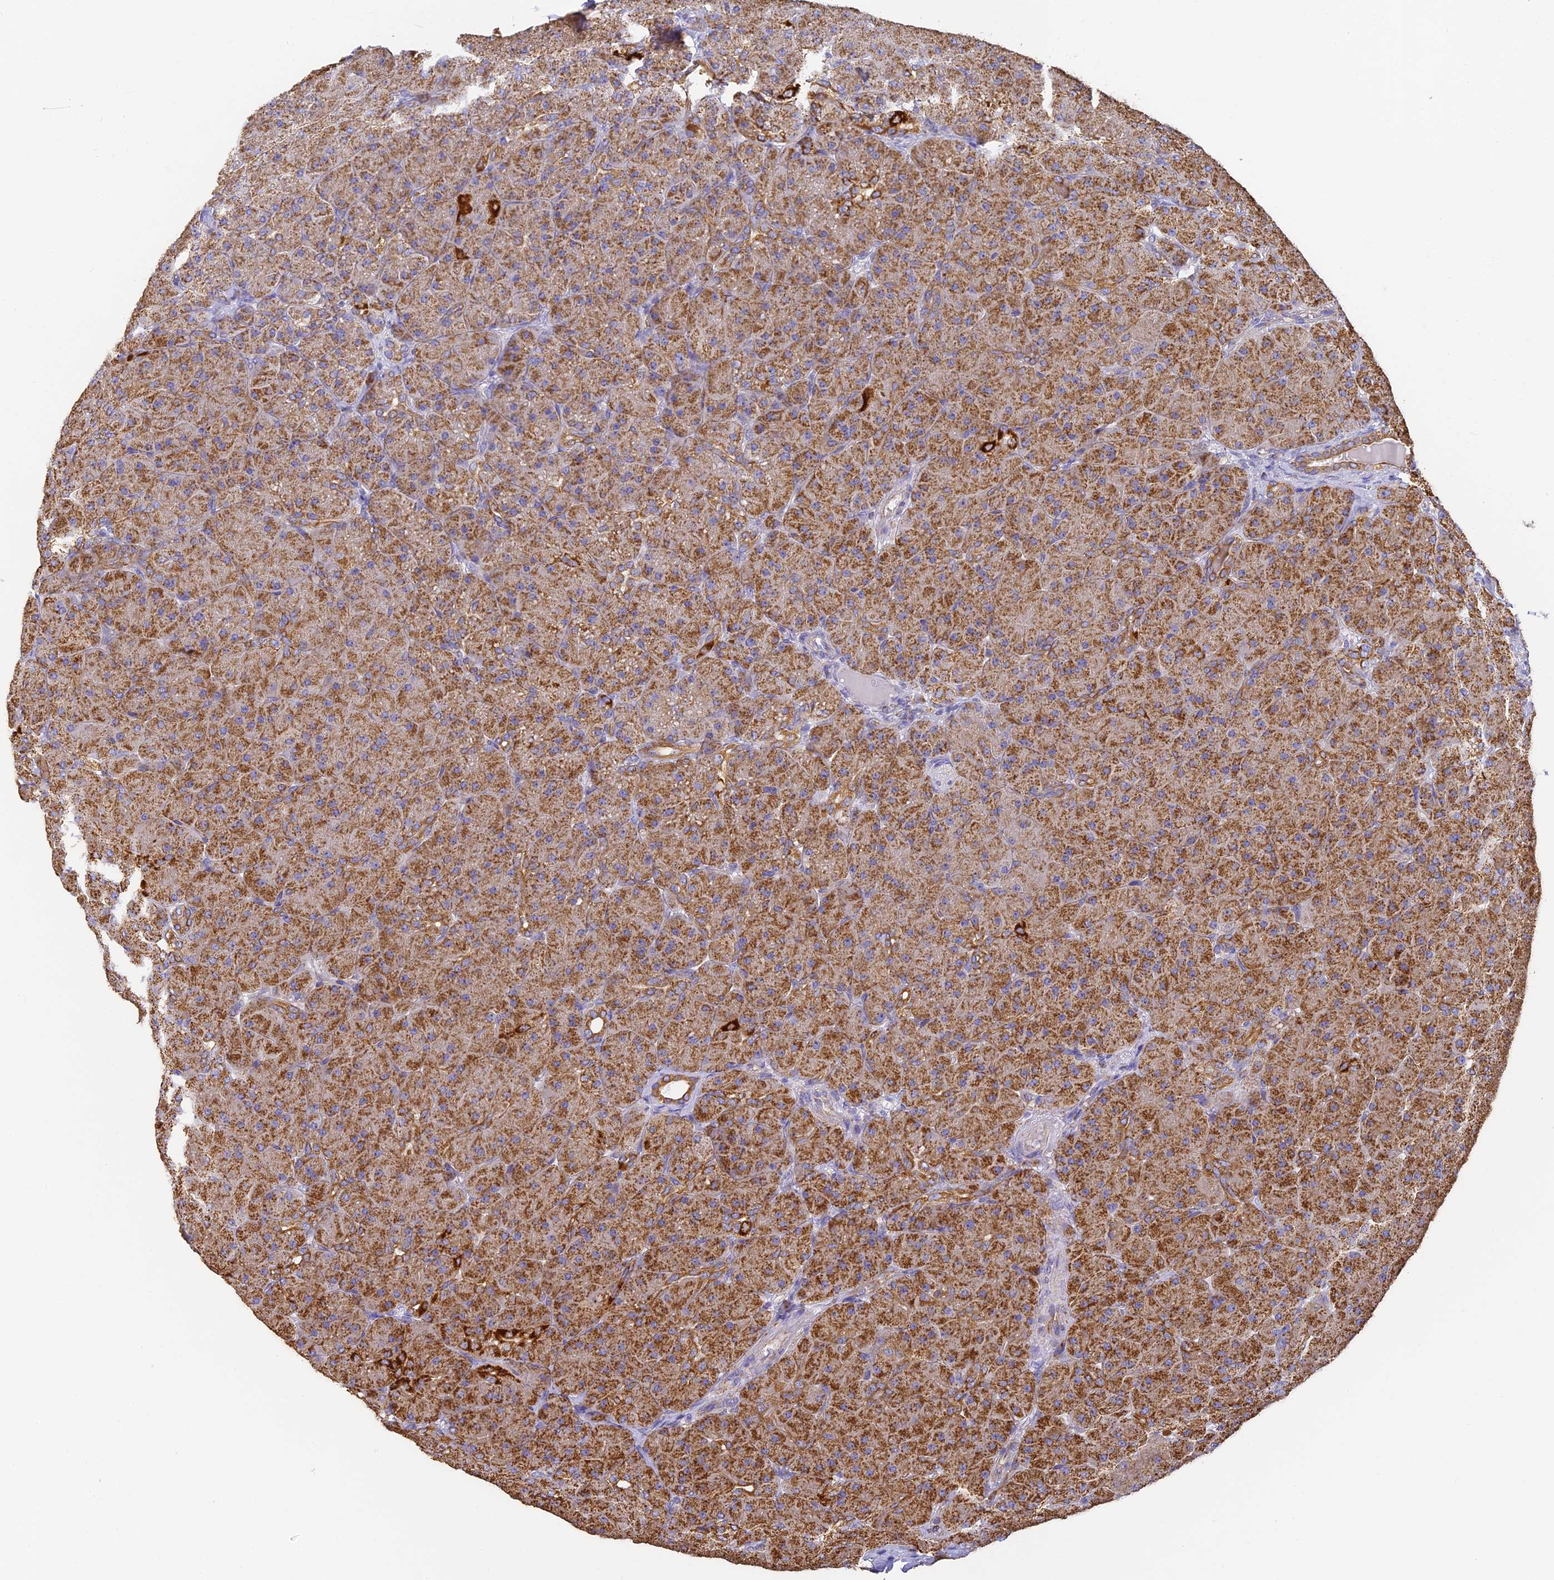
{"staining": {"intensity": "strong", "quantity": ">75%", "location": "cytoplasmic/membranous"}, "tissue": "pancreas", "cell_type": "Exocrine glandular cells", "image_type": "normal", "snomed": [{"axis": "morphology", "description": "Normal tissue, NOS"}, {"axis": "topography", "description": "Pancreas"}], "caption": "Immunohistochemical staining of benign pancreas exhibits strong cytoplasmic/membranous protein staining in about >75% of exocrine glandular cells. The staining was performed using DAB (3,3'-diaminobenzidine) to visualize the protein expression in brown, while the nuclei were stained in blue with hematoxylin (Magnification: 20x).", "gene": "COX6C", "patient": {"sex": "male", "age": 66}}